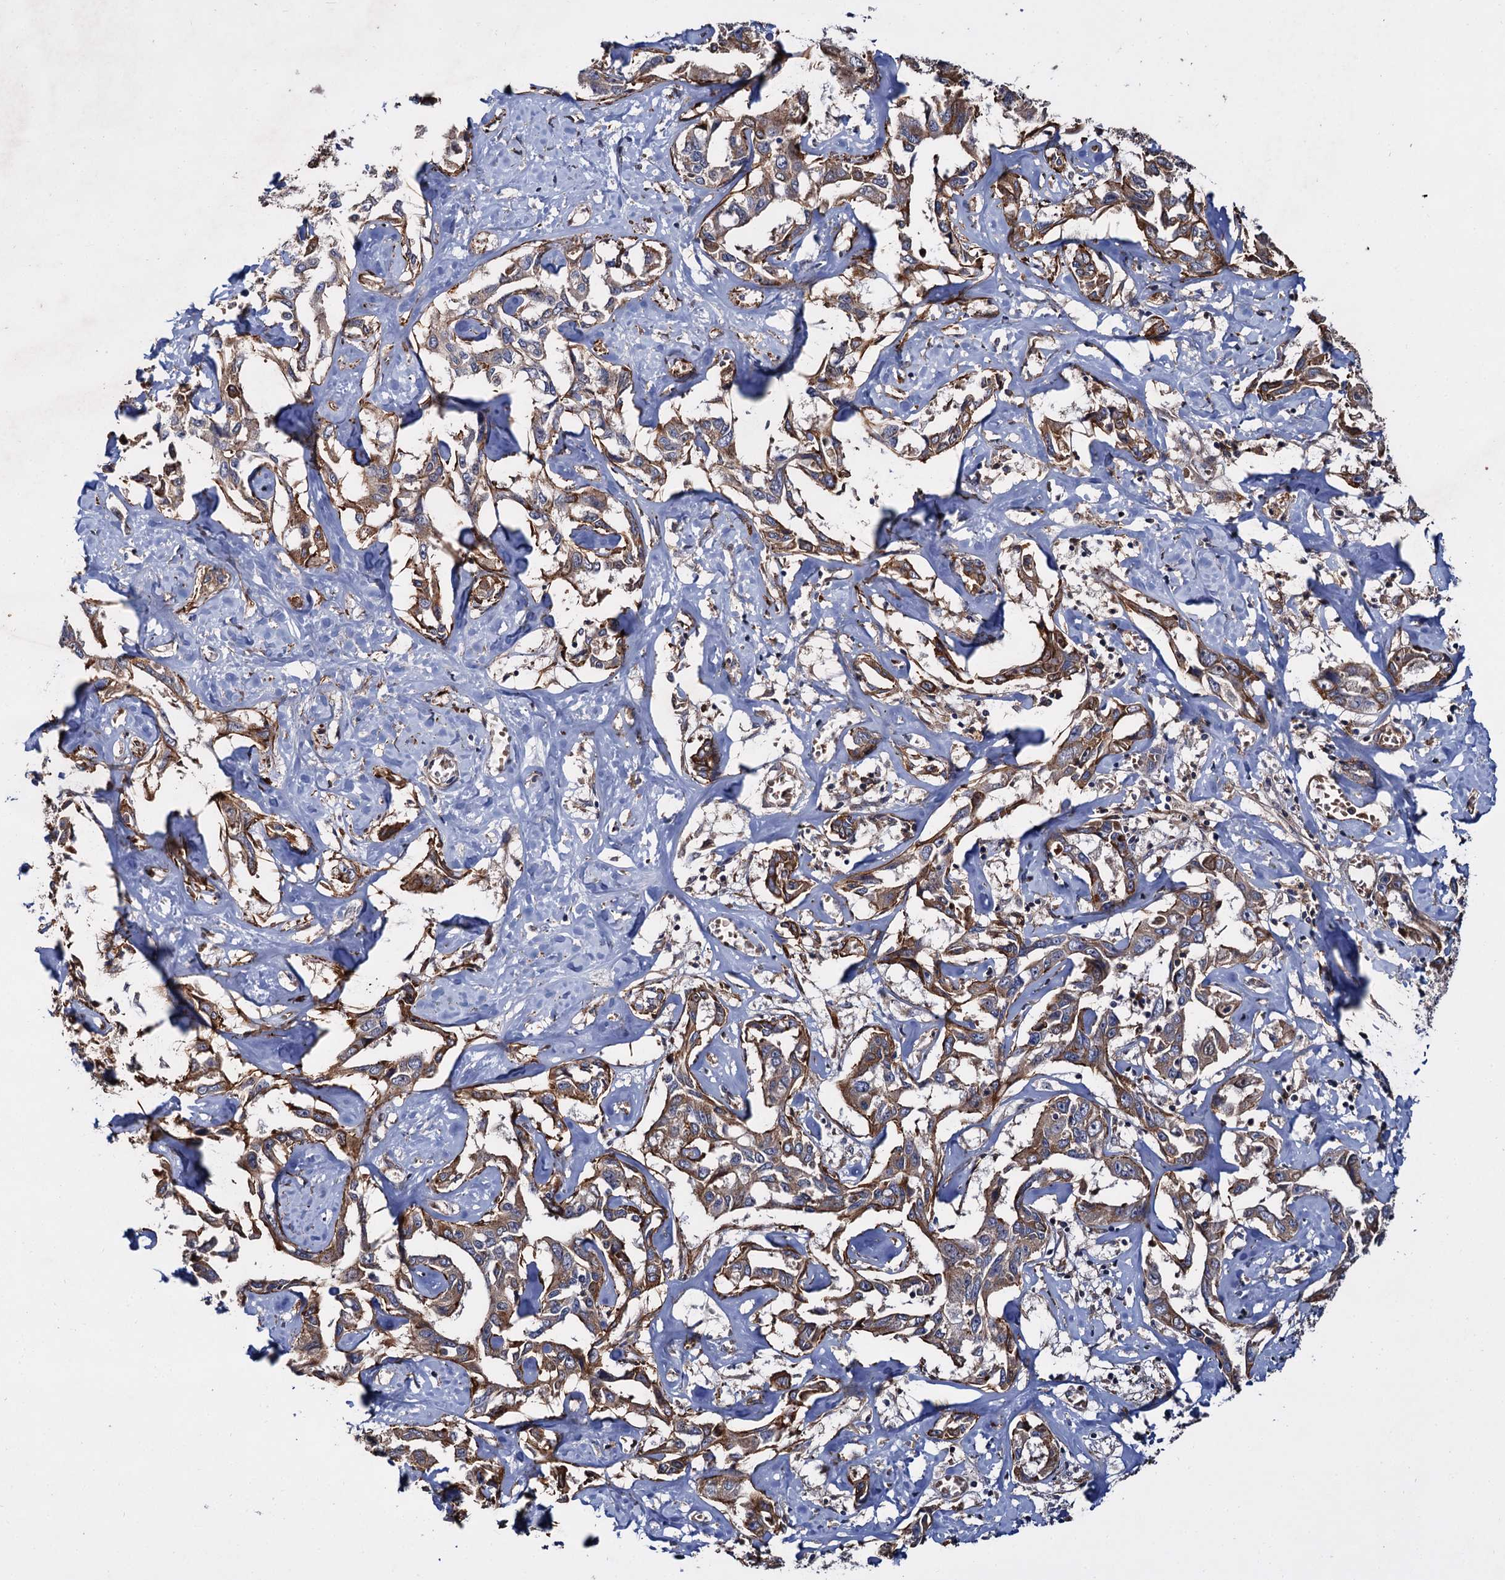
{"staining": {"intensity": "moderate", "quantity": ">75%", "location": "cytoplasmic/membranous"}, "tissue": "liver cancer", "cell_type": "Tumor cells", "image_type": "cancer", "snomed": [{"axis": "morphology", "description": "Cholangiocarcinoma"}, {"axis": "topography", "description": "Liver"}], "caption": "An image showing moderate cytoplasmic/membranous positivity in about >75% of tumor cells in liver cancer, as visualized by brown immunohistochemical staining.", "gene": "ISM2", "patient": {"sex": "male", "age": 59}}